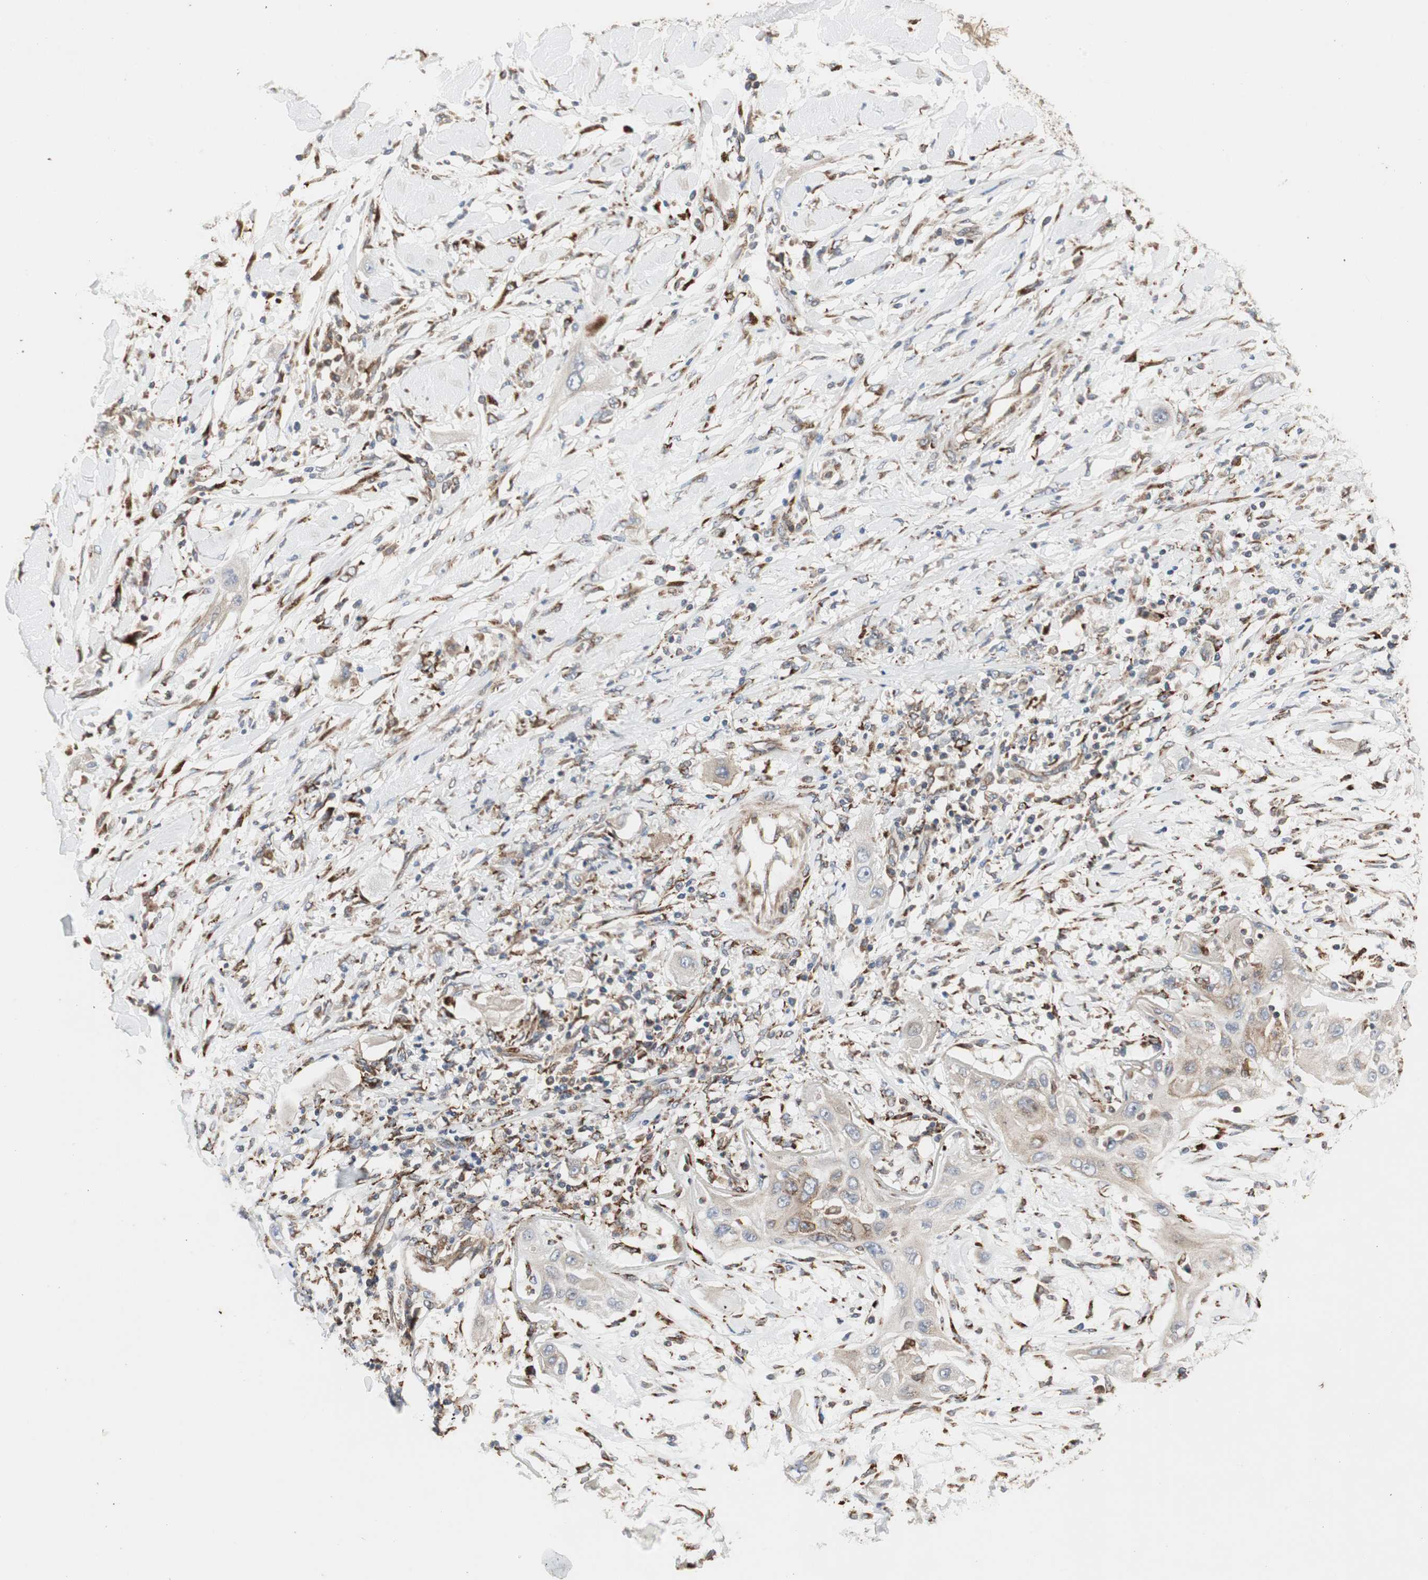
{"staining": {"intensity": "weak", "quantity": ">75%", "location": "cytoplasmic/membranous"}, "tissue": "lung cancer", "cell_type": "Tumor cells", "image_type": "cancer", "snomed": [{"axis": "morphology", "description": "Squamous cell carcinoma, NOS"}, {"axis": "topography", "description": "Lung"}], "caption": "Immunohistochemistry staining of lung cancer, which shows low levels of weak cytoplasmic/membranous positivity in about >75% of tumor cells indicating weak cytoplasmic/membranous protein positivity. The staining was performed using DAB (brown) for protein detection and nuclei were counterstained in hematoxylin (blue).", "gene": "H6PD", "patient": {"sex": "female", "age": 47}}